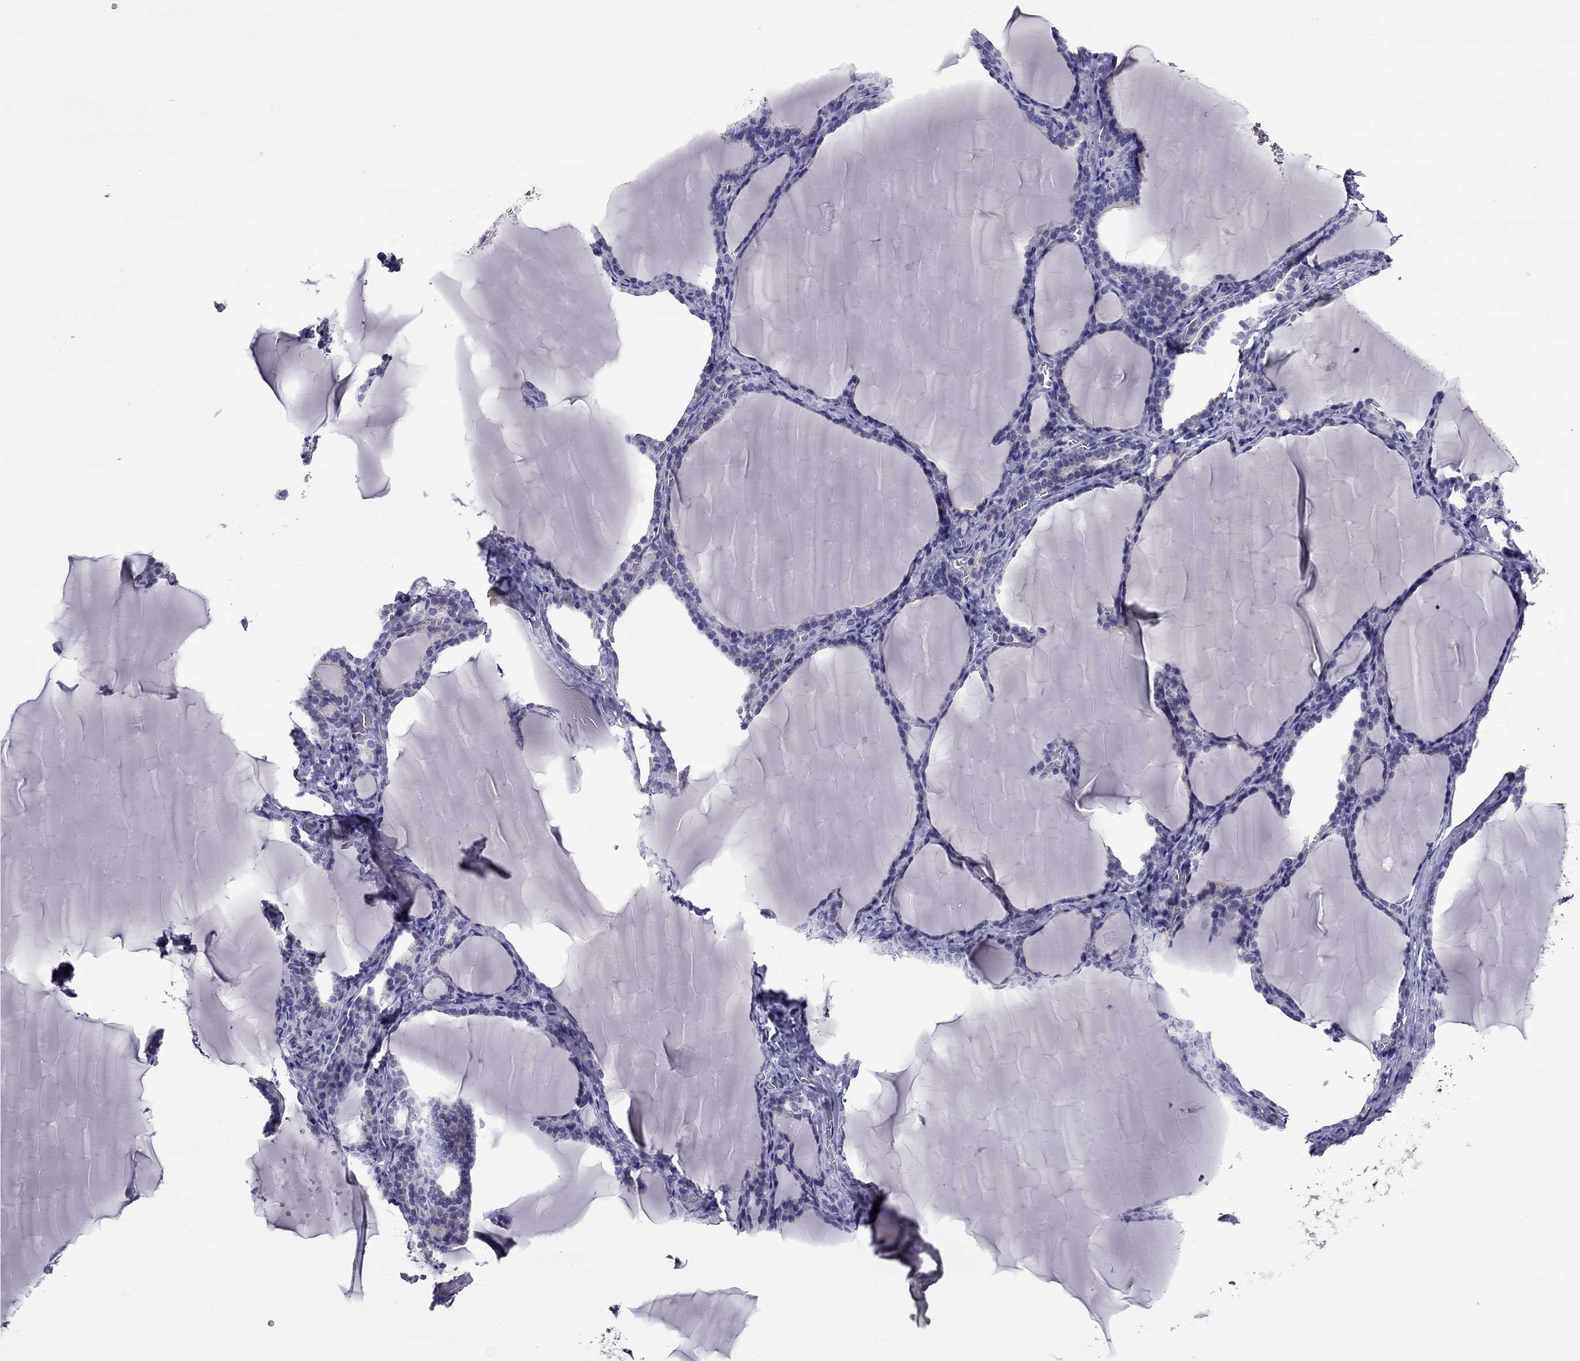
{"staining": {"intensity": "negative", "quantity": "none", "location": "none"}, "tissue": "thyroid gland", "cell_type": "Glandular cells", "image_type": "normal", "snomed": [{"axis": "morphology", "description": "Normal tissue, NOS"}, {"axis": "morphology", "description": "Hyperplasia, NOS"}, {"axis": "topography", "description": "Thyroid gland"}], "caption": "This is an immunohistochemistry histopathology image of unremarkable human thyroid gland. There is no positivity in glandular cells.", "gene": "MYBPH", "patient": {"sex": "female", "age": 27}}